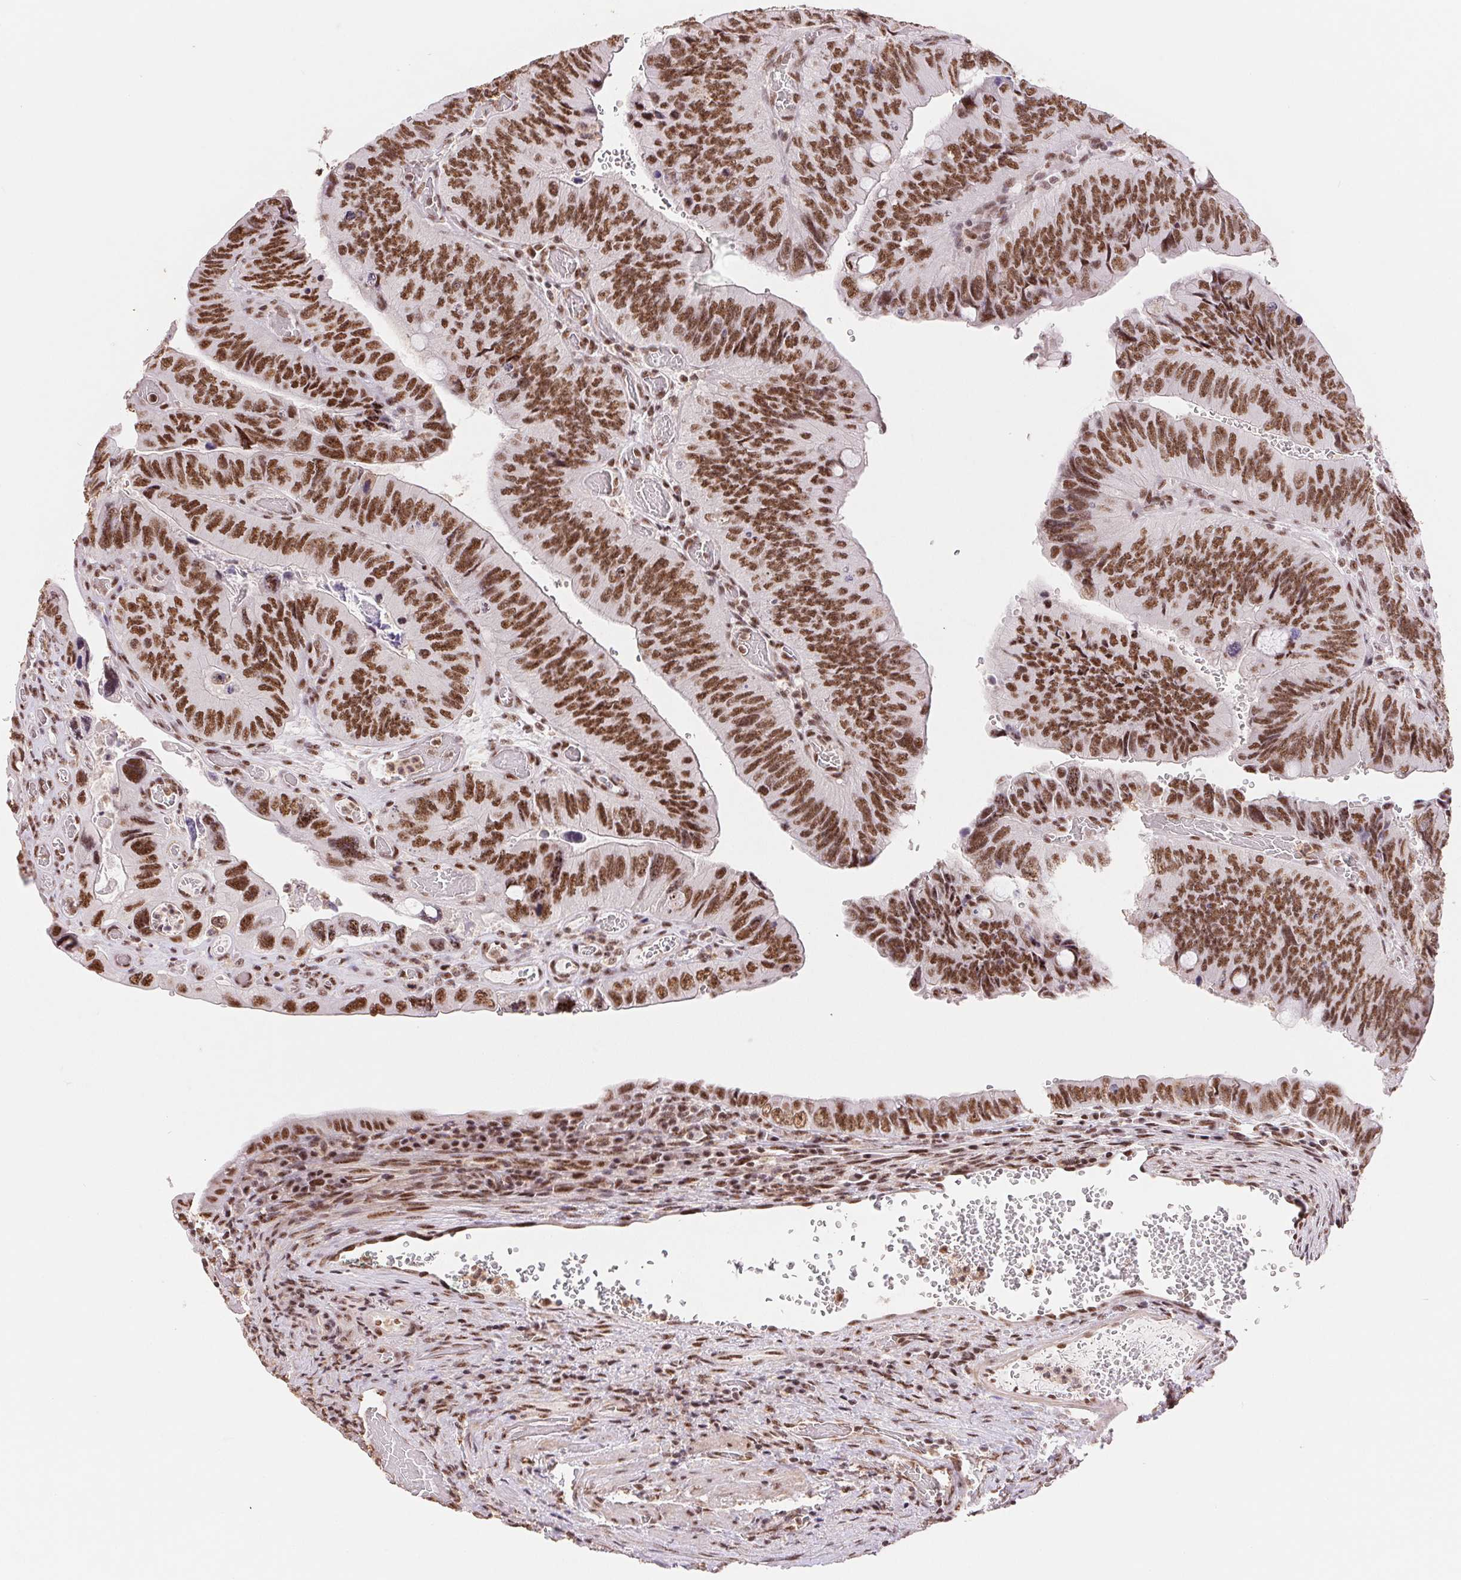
{"staining": {"intensity": "strong", "quantity": ">75%", "location": "nuclear"}, "tissue": "colorectal cancer", "cell_type": "Tumor cells", "image_type": "cancer", "snomed": [{"axis": "morphology", "description": "Adenocarcinoma, NOS"}, {"axis": "topography", "description": "Colon"}], "caption": "Colorectal cancer (adenocarcinoma) stained with immunohistochemistry displays strong nuclear positivity in approximately >75% of tumor cells.", "gene": "SREK1", "patient": {"sex": "female", "age": 84}}